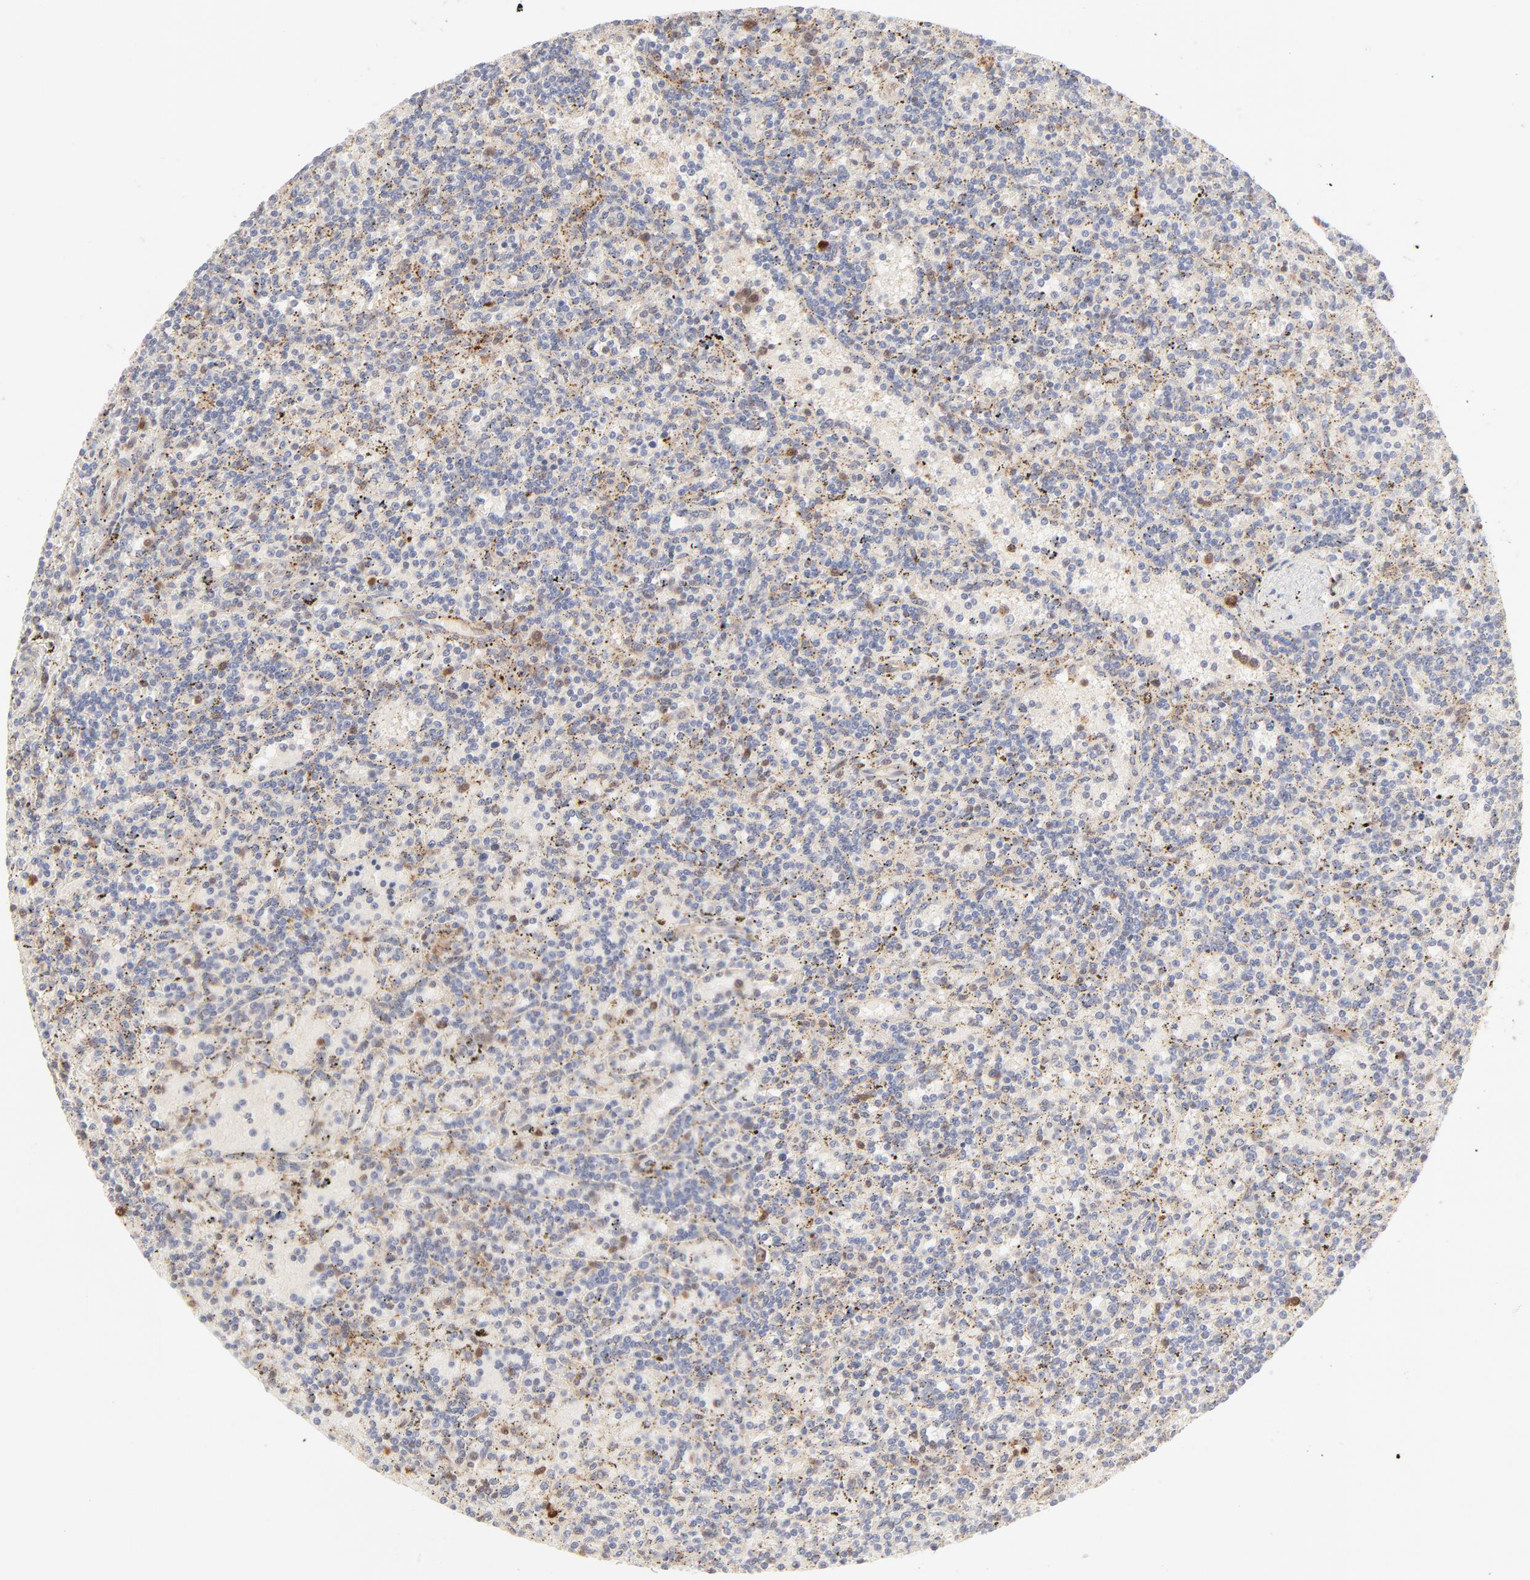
{"staining": {"intensity": "moderate", "quantity": "<25%", "location": "nuclear"}, "tissue": "lymphoma", "cell_type": "Tumor cells", "image_type": "cancer", "snomed": [{"axis": "morphology", "description": "Malignant lymphoma, non-Hodgkin's type, Low grade"}, {"axis": "topography", "description": "Spleen"}], "caption": "A photomicrograph of human malignant lymphoma, non-Hodgkin's type (low-grade) stained for a protein displays moderate nuclear brown staining in tumor cells.", "gene": "CDK6", "patient": {"sex": "male", "age": 73}}